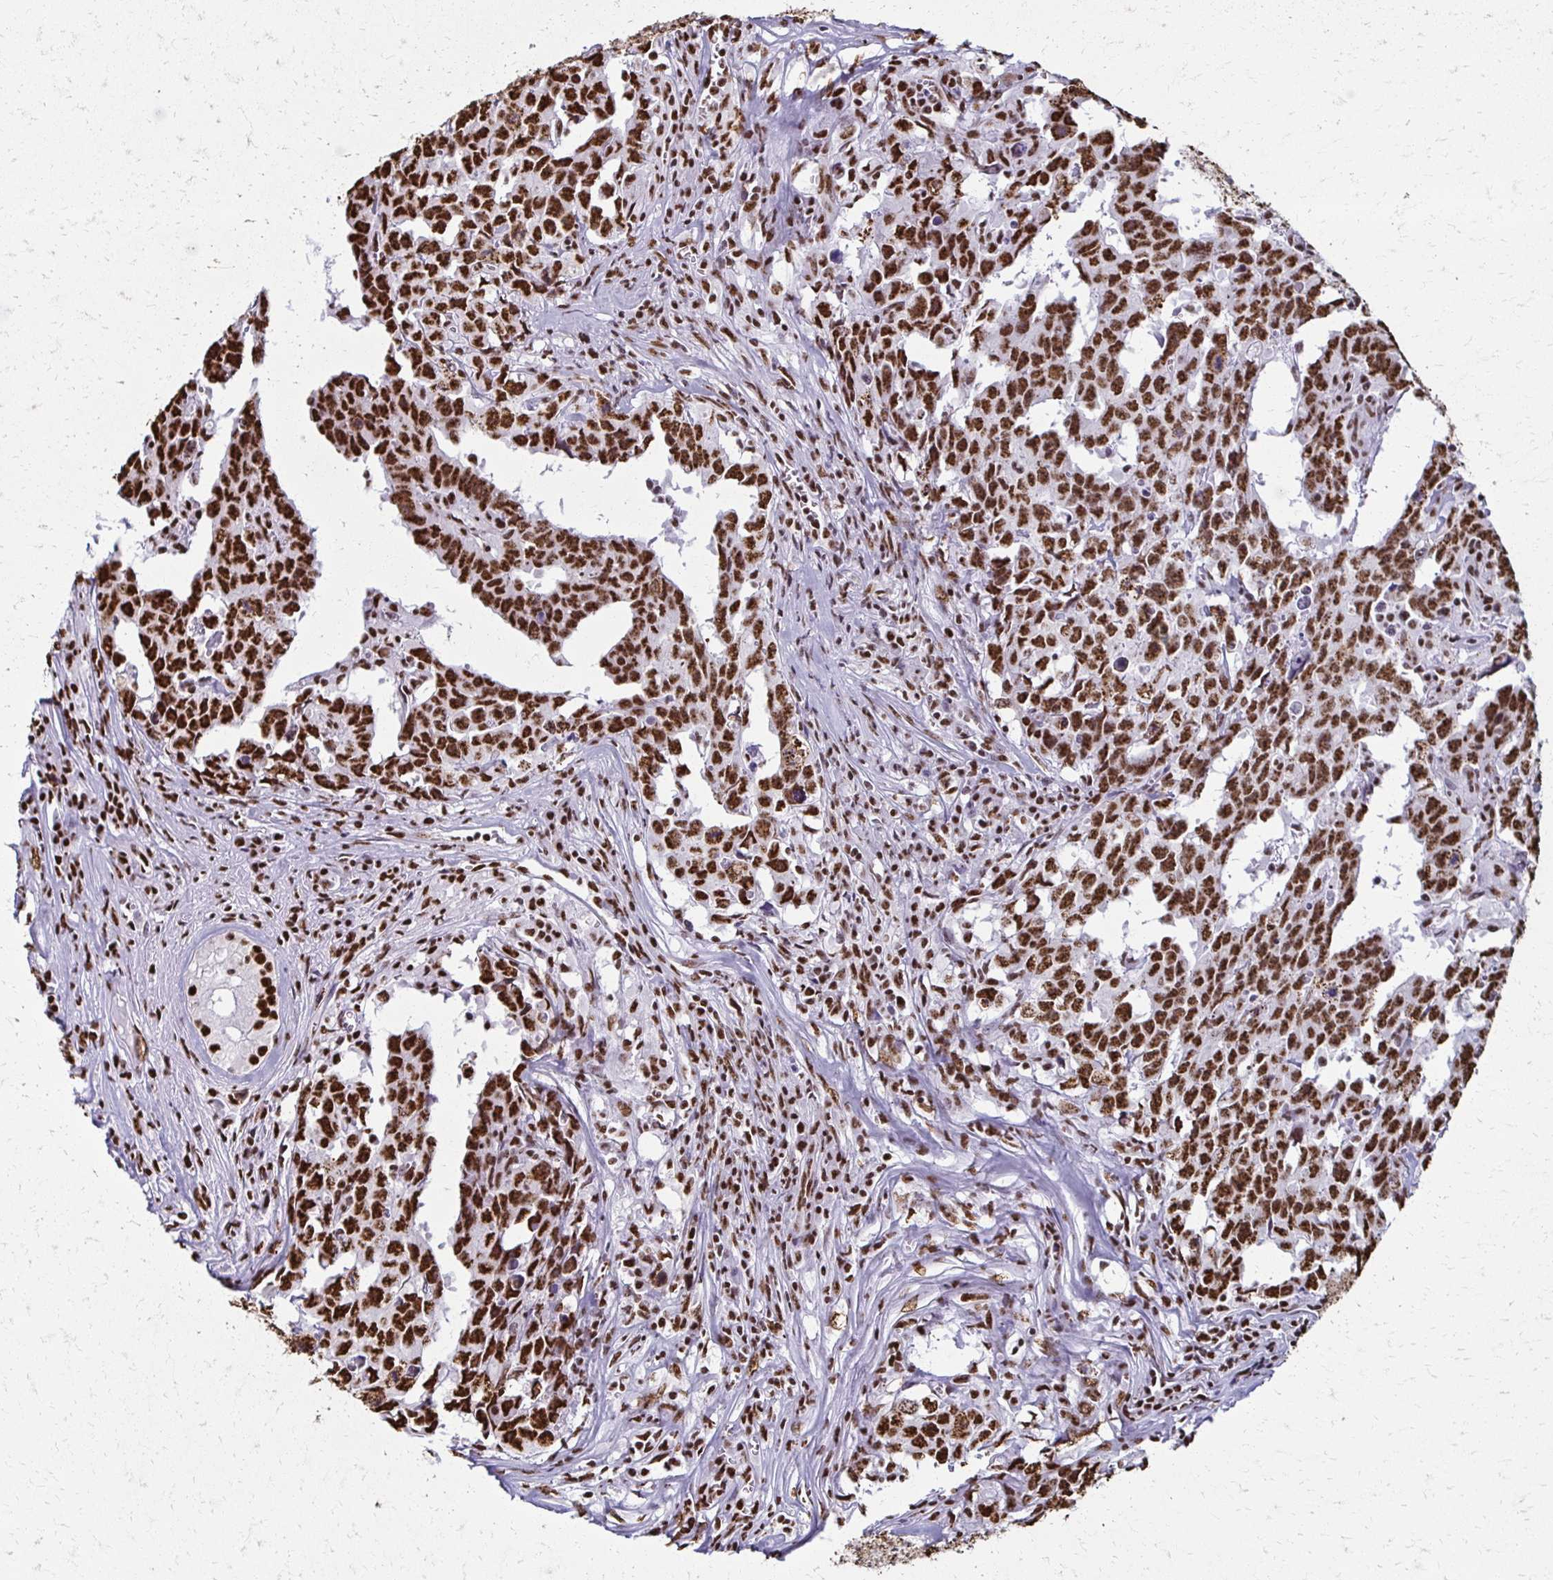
{"staining": {"intensity": "strong", "quantity": ">75%", "location": "nuclear"}, "tissue": "testis cancer", "cell_type": "Tumor cells", "image_type": "cancer", "snomed": [{"axis": "morphology", "description": "Carcinoma, Embryonal, NOS"}, {"axis": "topography", "description": "Testis"}], "caption": "About >75% of tumor cells in human testis cancer (embryonal carcinoma) exhibit strong nuclear protein expression as visualized by brown immunohistochemical staining.", "gene": "NONO", "patient": {"sex": "male", "age": 22}}